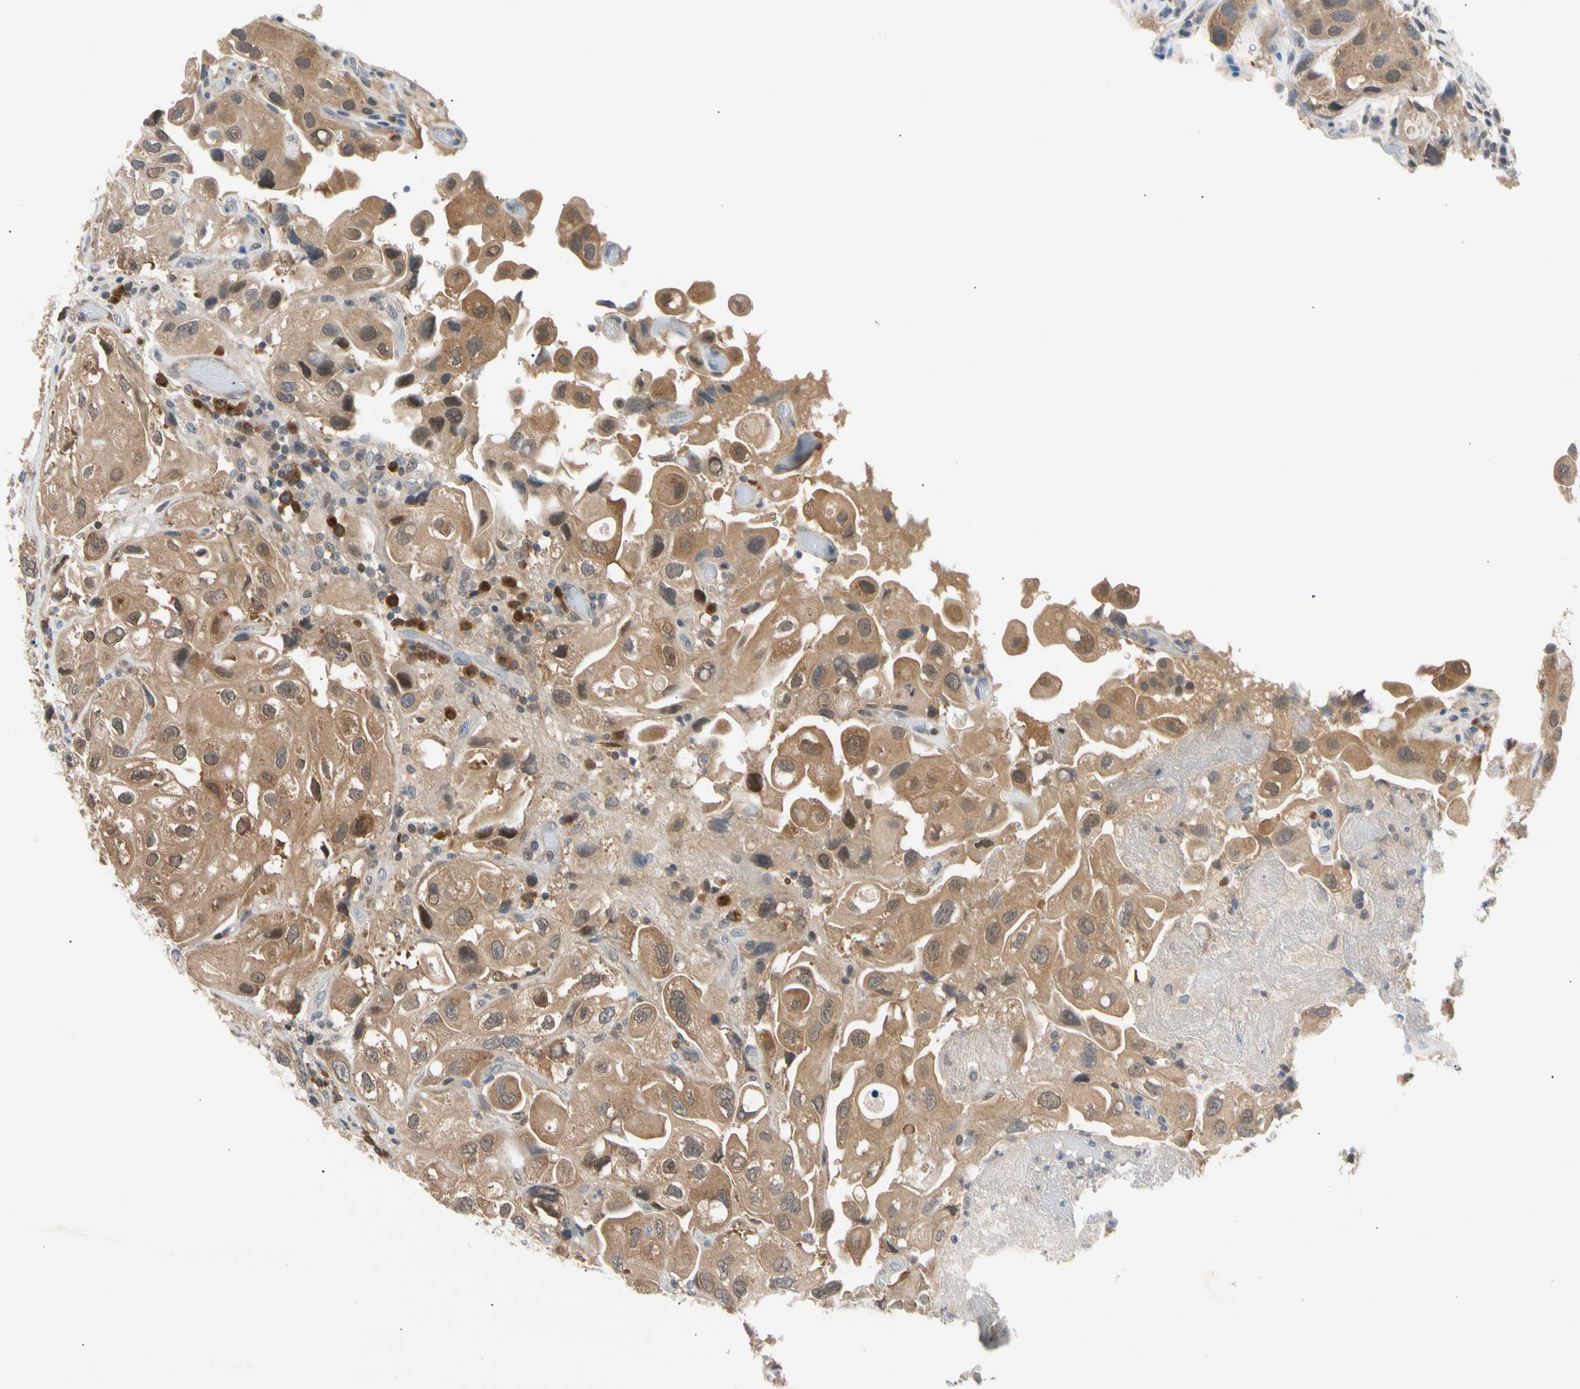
{"staining": {"intensity": "moderate", "quantity": ">75%", "location": "cytoplasmic/membranous"}, "tissue": "urothelial cancer", "cell_type": "Tumor cells", "image_type": "cancer", "snomed": [{"axis": "morphology", "description": "Urothelial carcinoma, High grade"}, {"axis": "topography", "description": "Urinary bladder"}], "caption": "Urothelial cancer stained for a protein reveals moderate cytoplasmic/membranous positivity in tumor cells.", "gene": "SEC23B", "patient": {"sex": "female", "age": 64}}